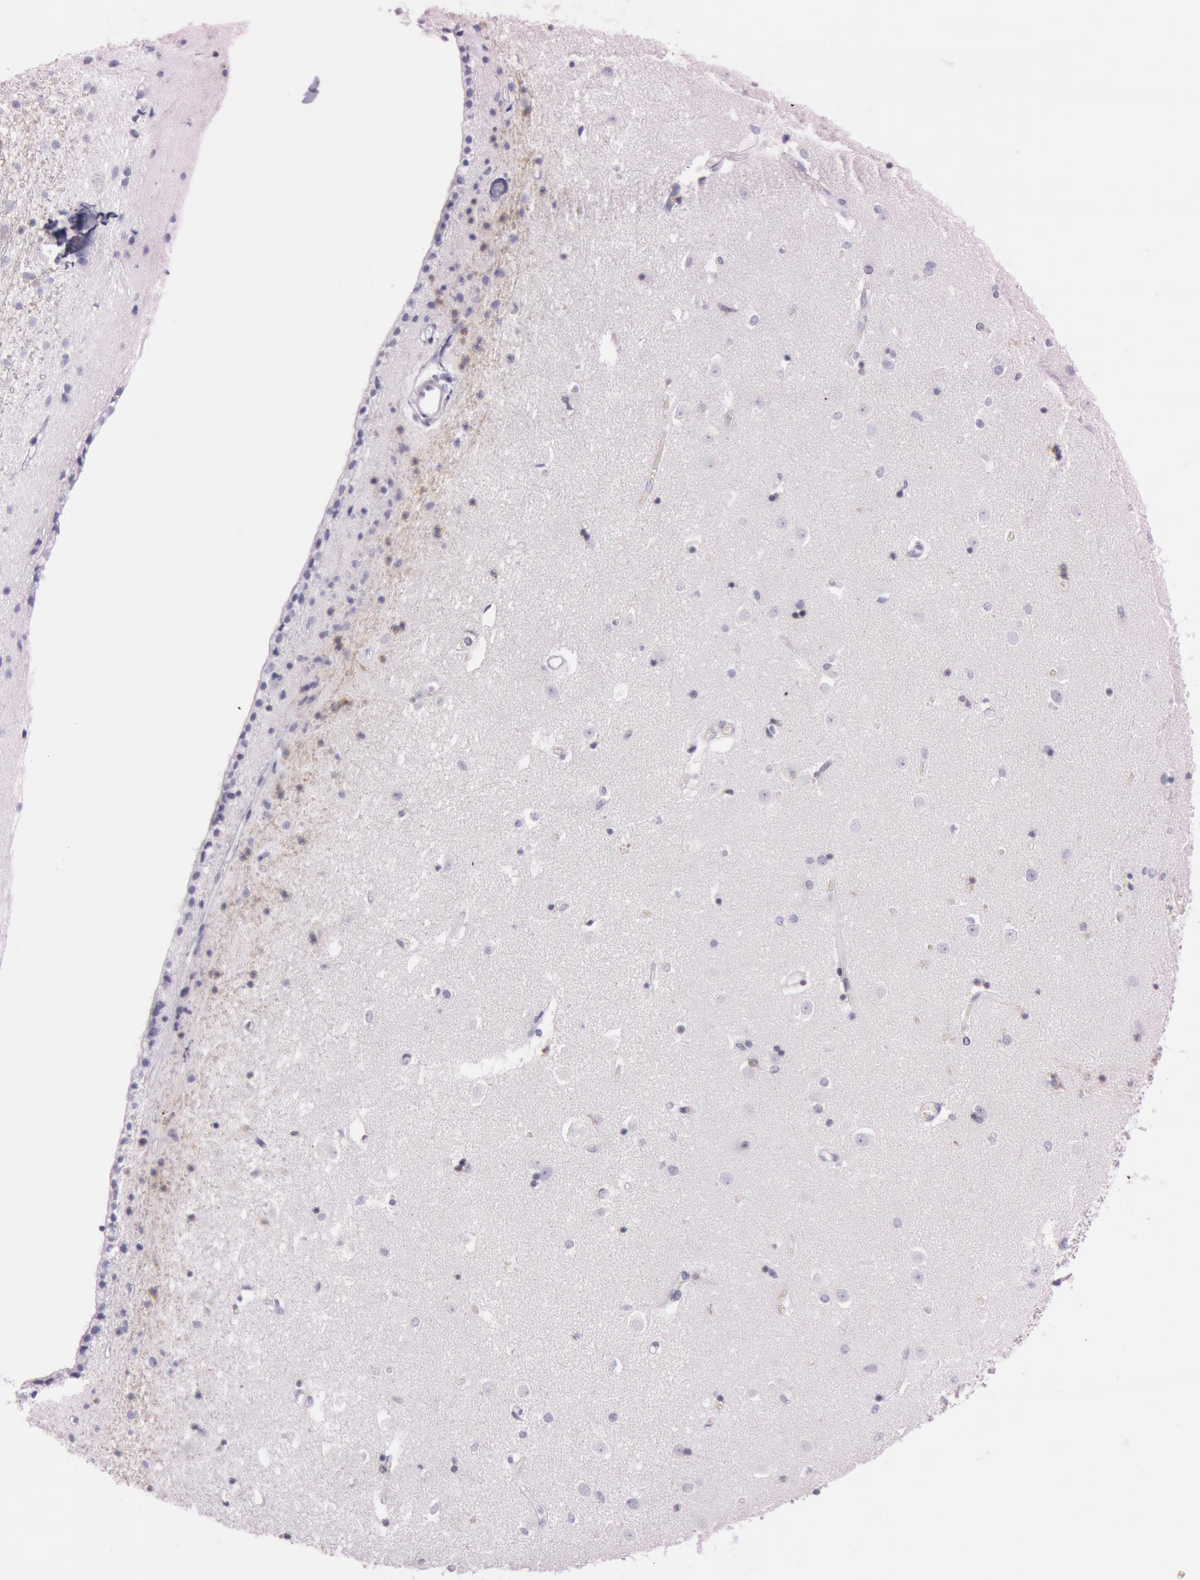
{"staining": {"intensity": "negative", "quantity": "none", "location": "none"}, "tissue": "caudate", "cell_type": "Glial cells", "image_type": "normal", "snomed": [{"axis": "morphology", "description": "Normal tissue, NOS"}, {"axis": "topography", "description": "Lateral ventricle wall"}], "caption": "The micrograph shows no staining of glial cells in benign caudate.", "gene": "FOLH1", "patient": {"sex": "female", "age": 54}}